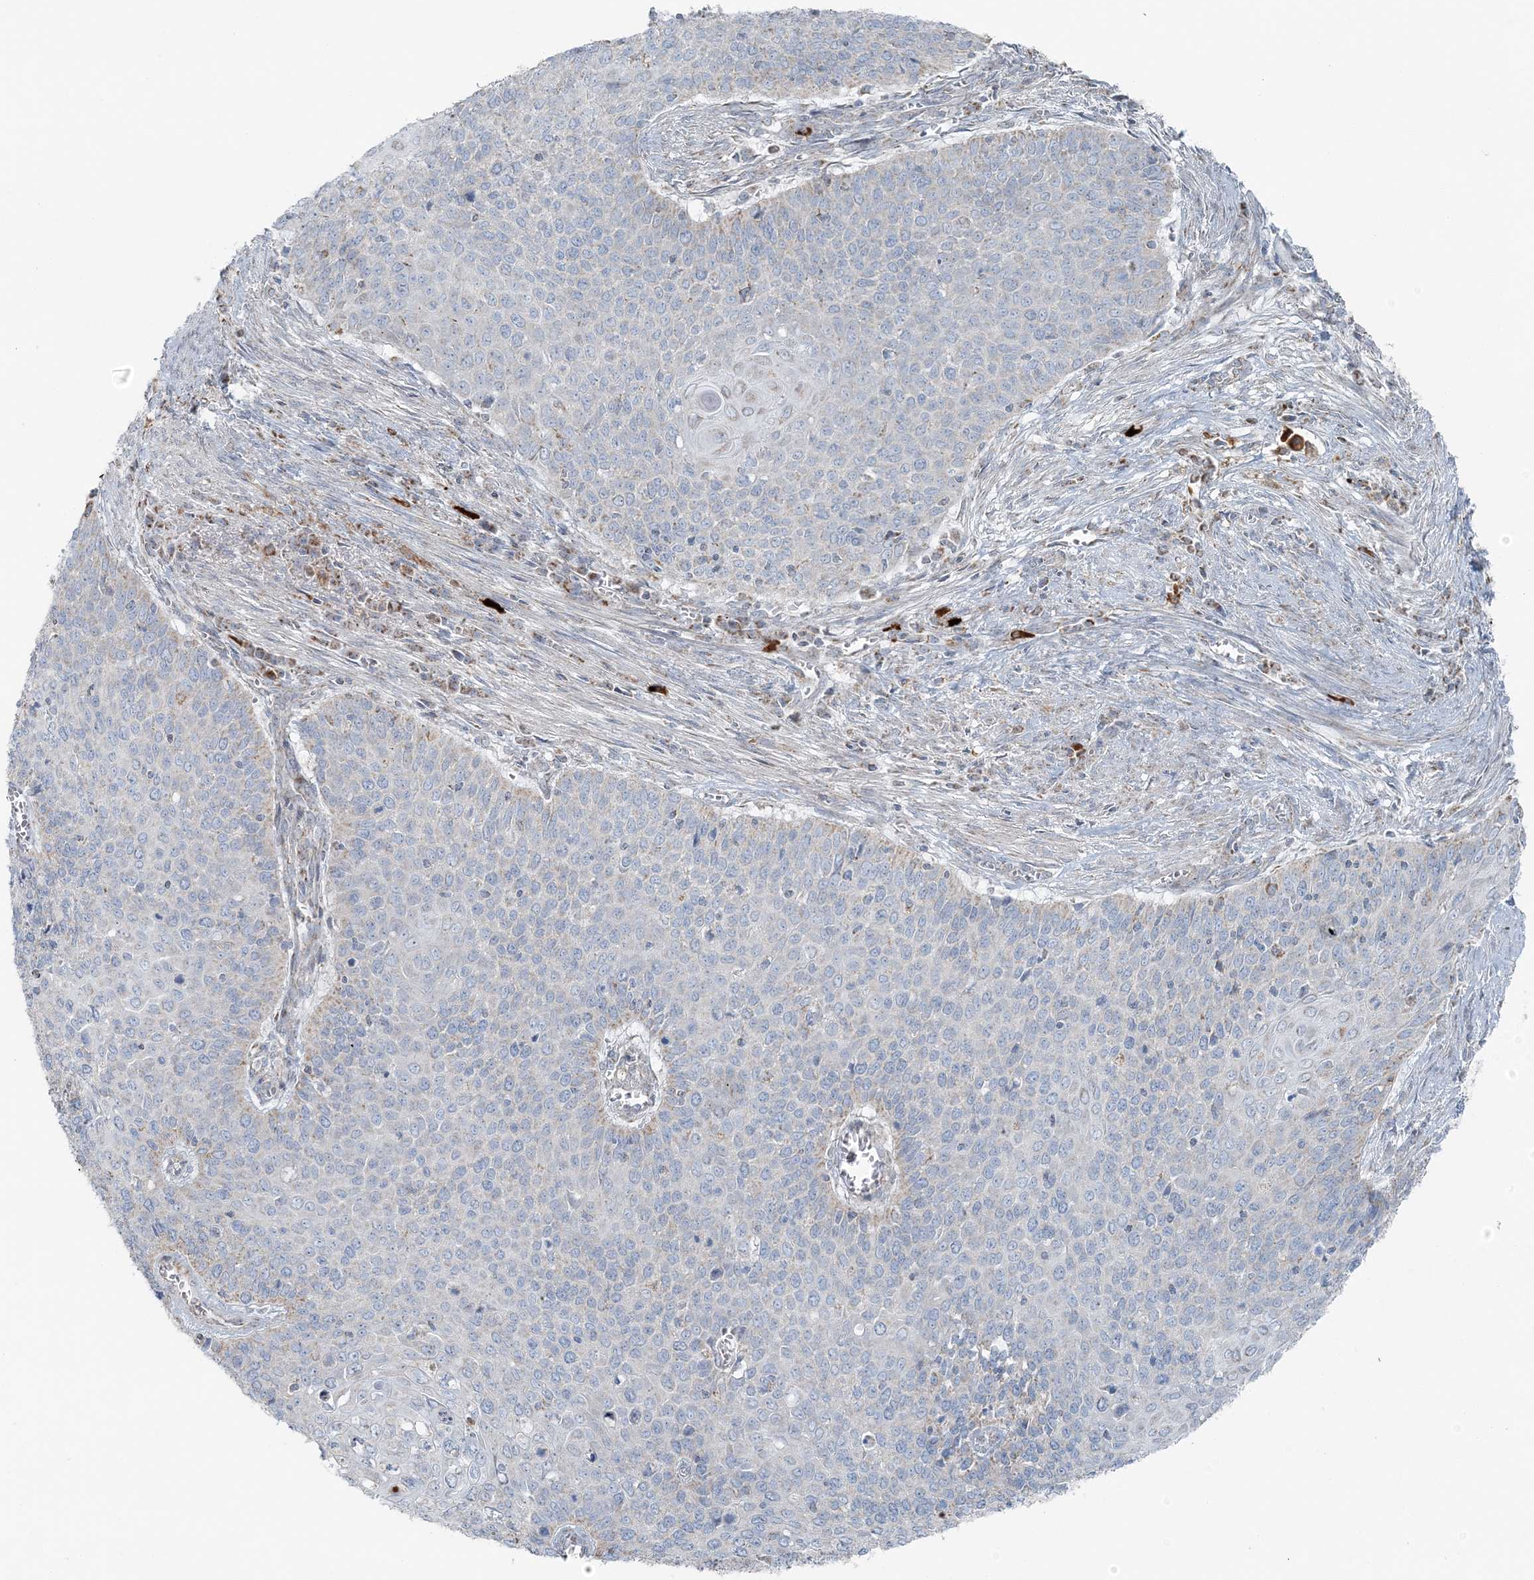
{"staining": {"intensity": "negative", "quantity": "none", "location": "none"}, "tissue": "cervical cancer", "cell_type": "Tumor cells", "image_type": "cancer", "snomed": [{"axis": "morphology", "description": "Squamous cell carcinoma, NOS"}, {"axis": "topography", "description": "Cervix"}], "caption": "Protein analysis of cervical cancer exhibits no significant staining in tumor cells.", "gene": "SLC22A16", "patient": {"sex": "female", "age": 39}}